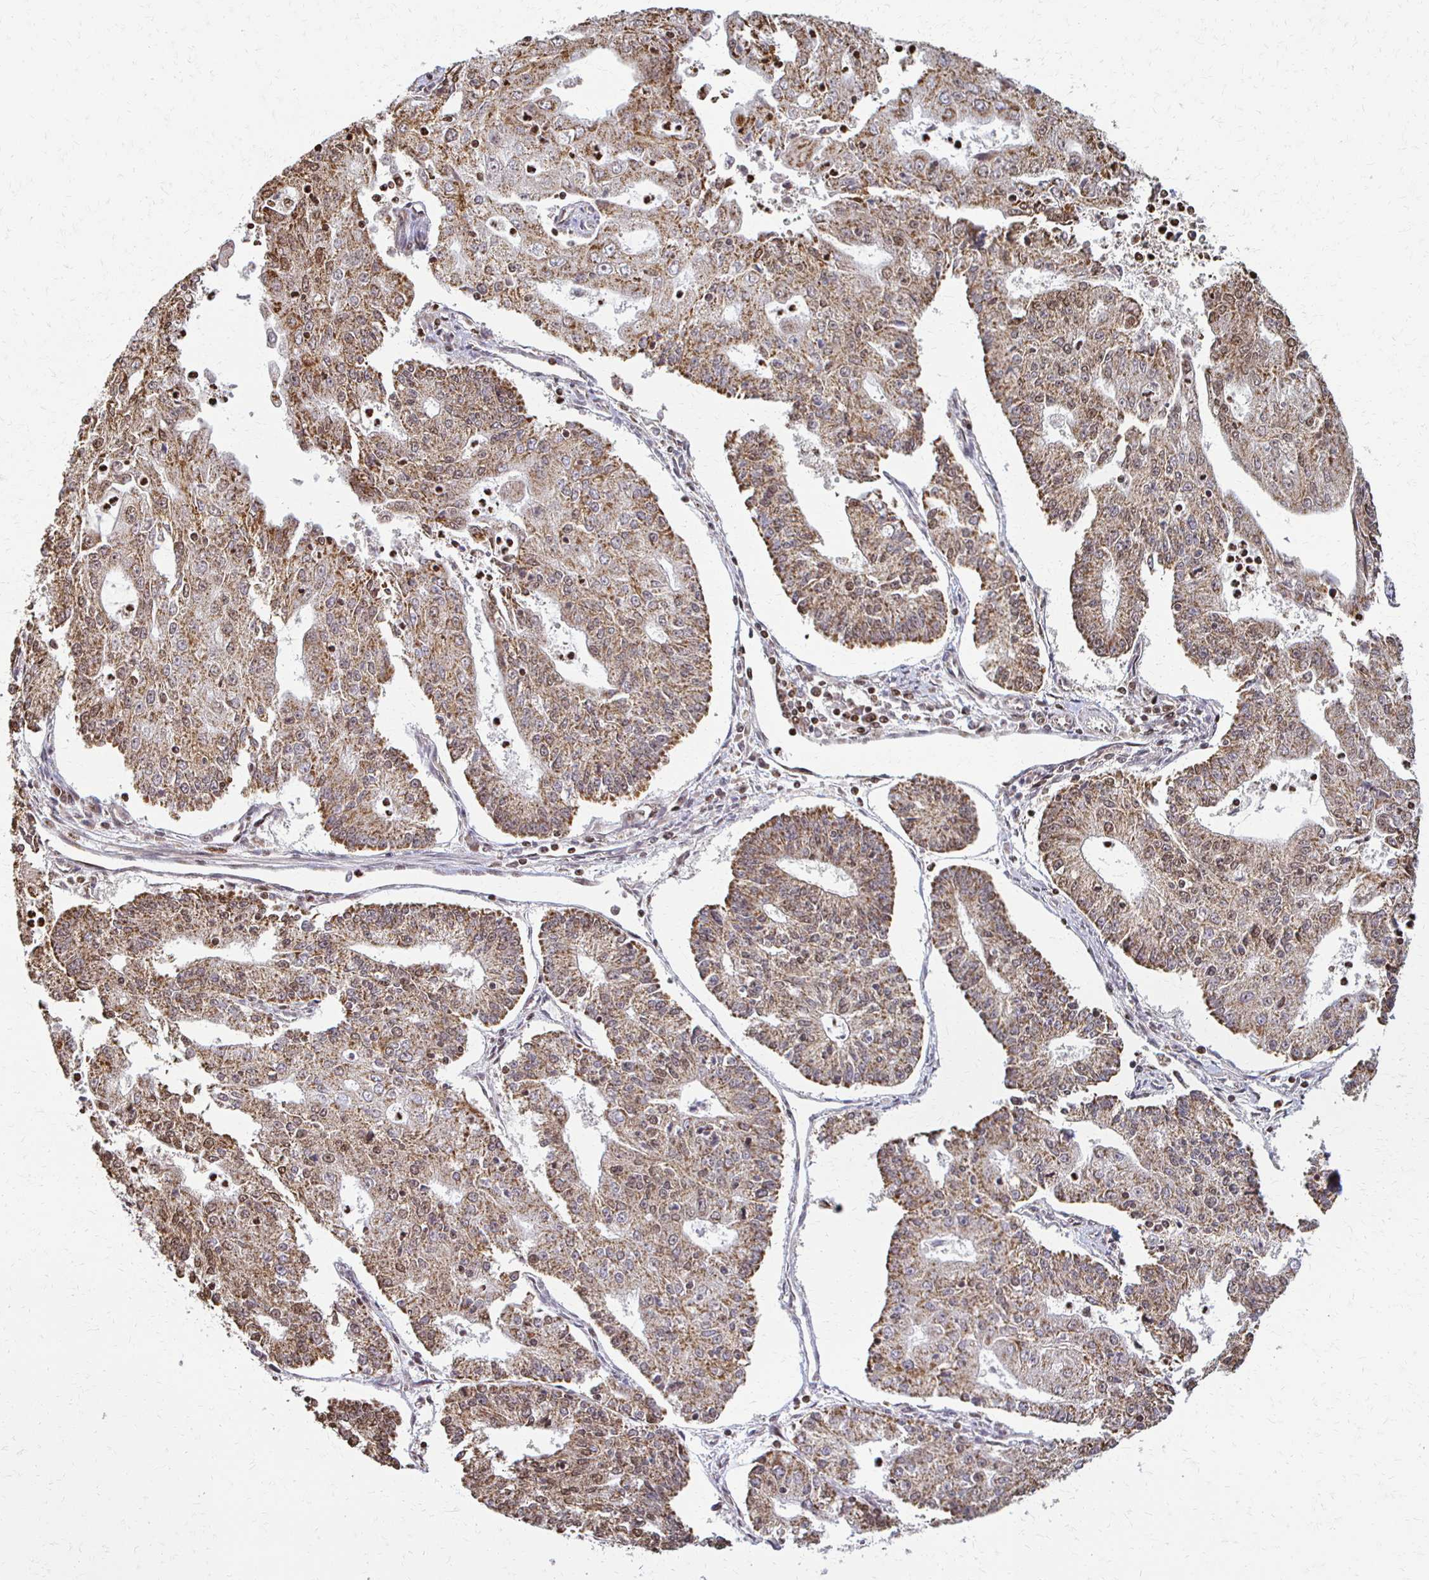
{"staining": {"intensity": "moderate", "quantity": ">75%", "location": "cytoplasmic/membranous,nuclear"}, "tissue": "endometrial cancer", "cell_type": "Tumor cells", "image_type": "cancer", "snomed": [{"axis": "morphology", "description": "Adenocarcinoma, NOS"}, {"axis": "topography", "description": "Endometrium"}], "caption": "Tumor cells demonstrate medium levels of moderate cytoplasmic/membranous and nuclear positivity in about >75% of cells in human endometrial cancer. (DAB IHC with brightfield microscopy, high magnification).", "gene": "HOXA9", "patient": {"sex": "female", "age": 56}}